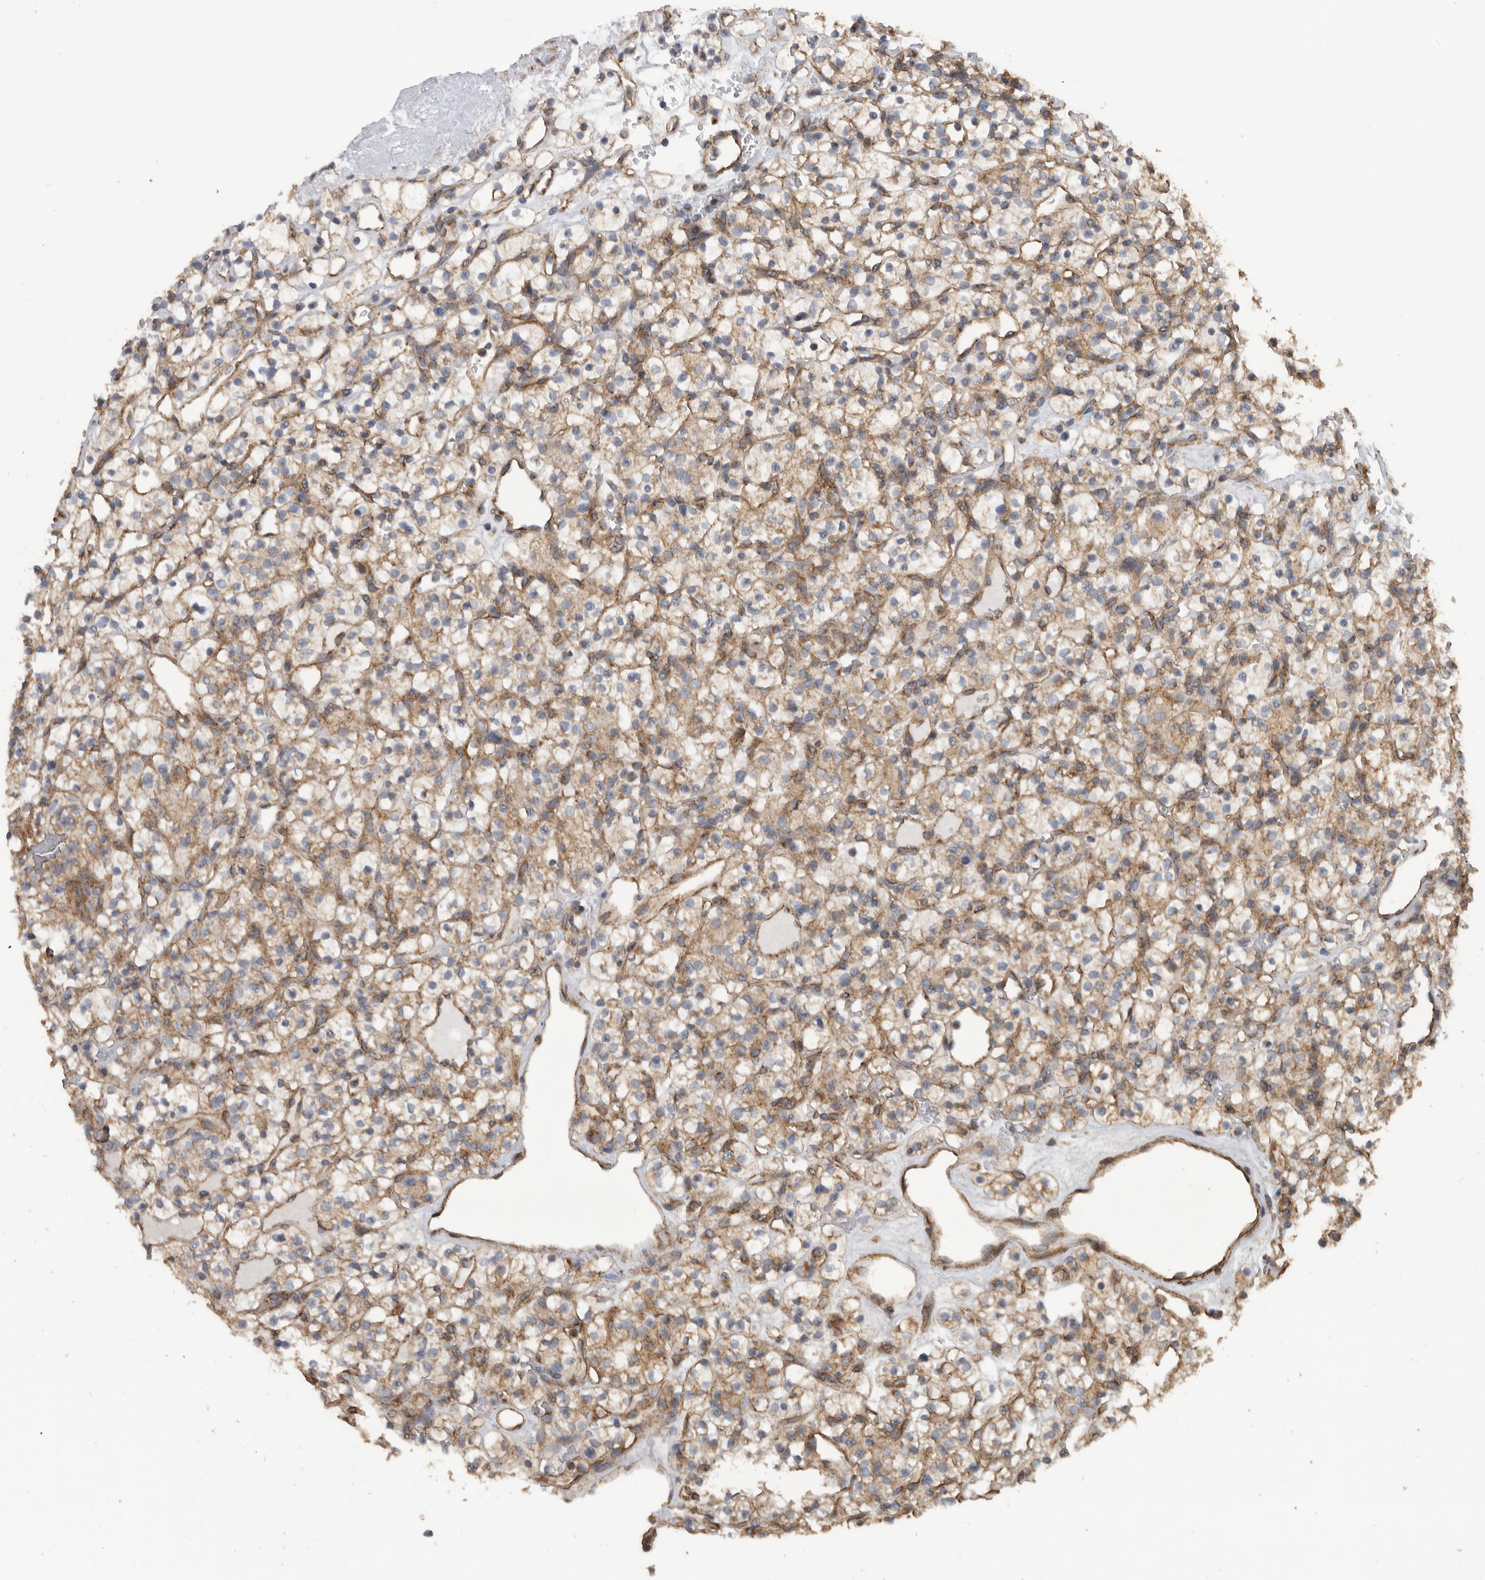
{"staining": {"intensity": "weak", "quantity": ">75%", "location": "cytoplasmic/membranous"}, "tissue": "renal cancer", "cell_type": "Tumor cells", "image_type": "cancer", "snomed": [{"axis": "morphology", "description": "Adenocarcinoma, NOS"}, {"axis": "topography", "description": "Kidney"}], "caption": "Weak cytoplasmic/membranous protein expression is present in about >75% of tumor cells in renal cancer (adenocarcinoma).", "gene": "PODXL2", "patient": {"sex": "female", "age": 57}}